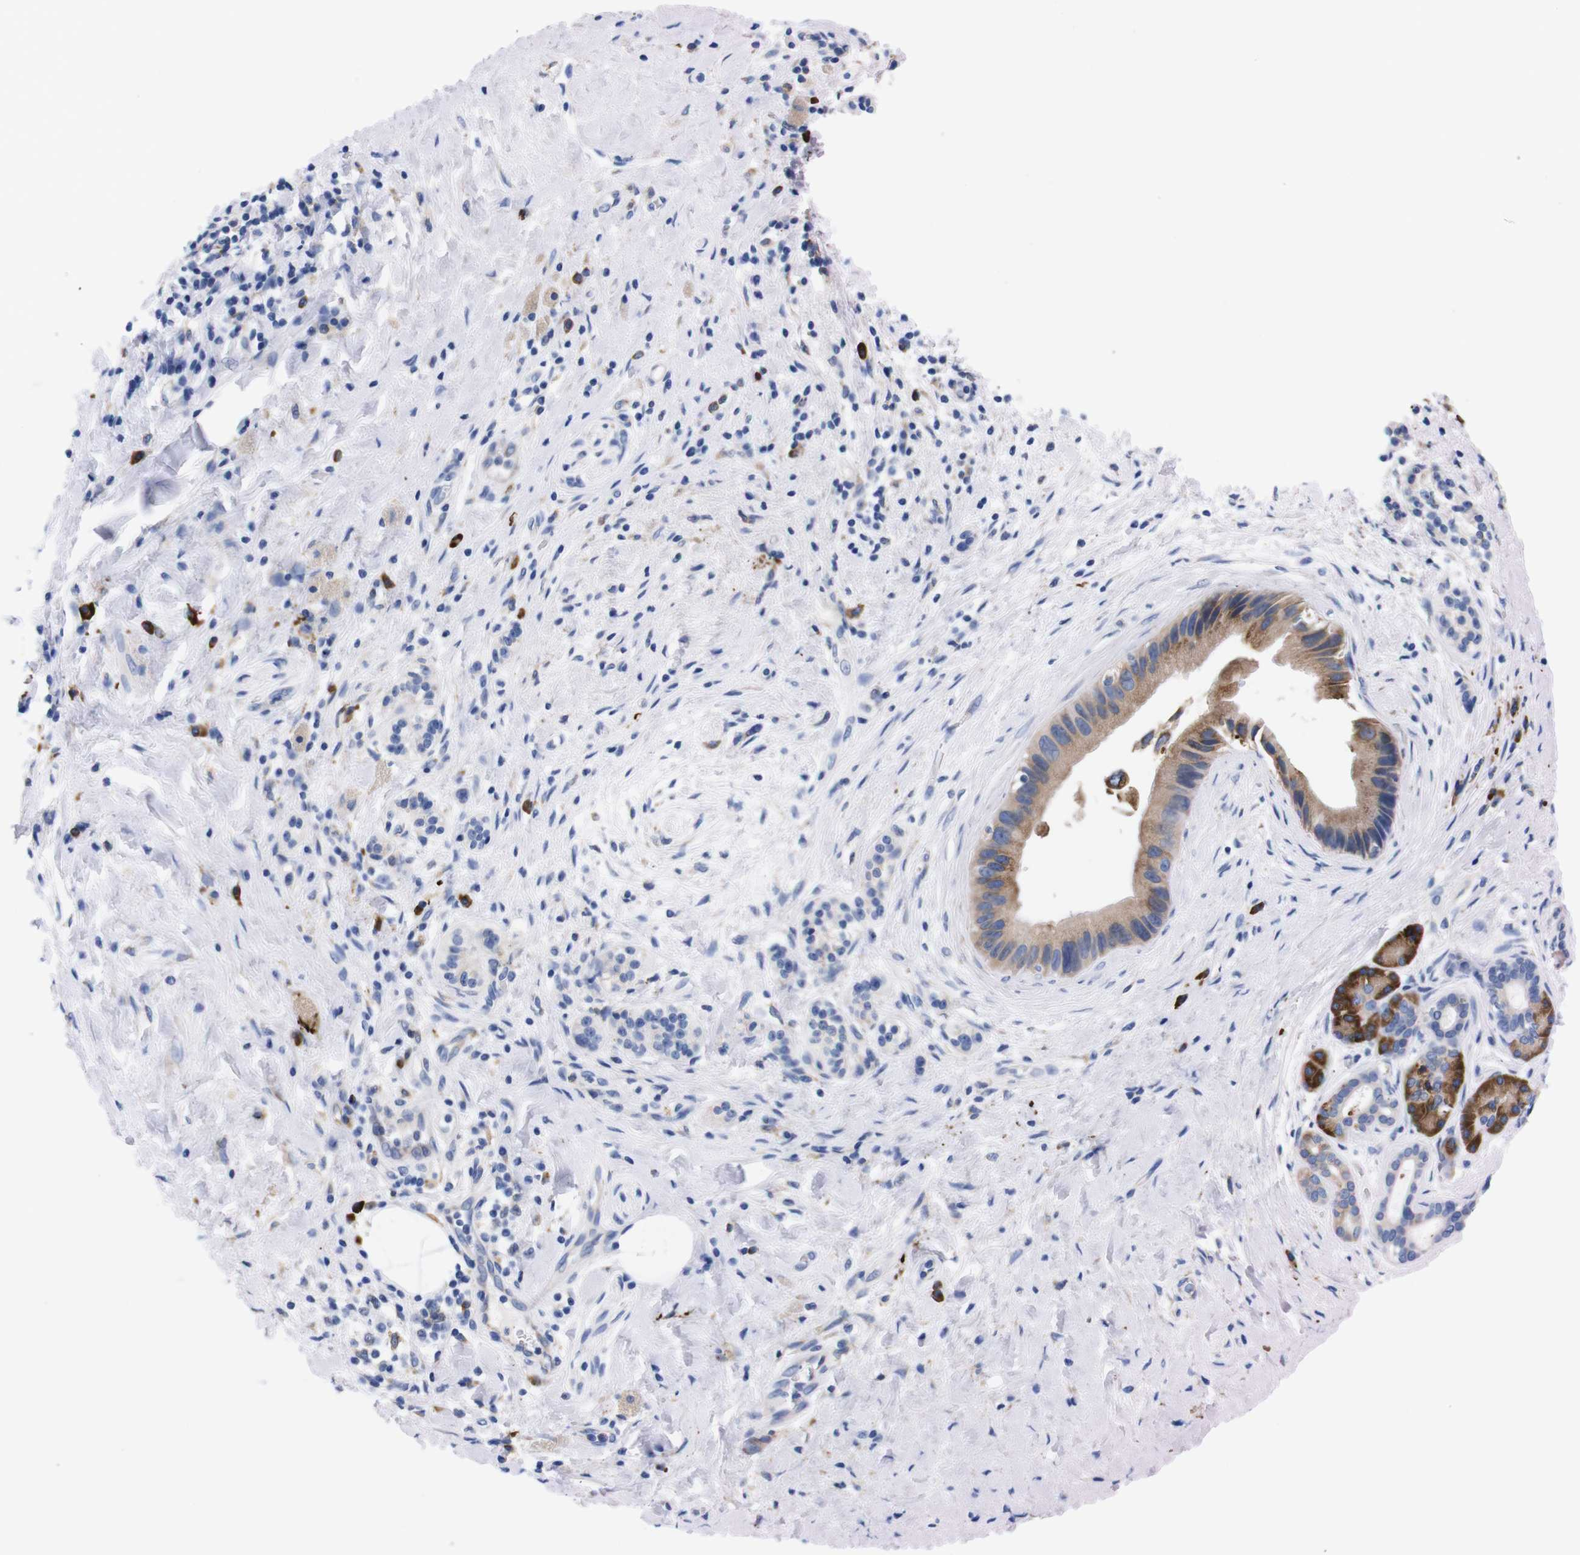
{"staining": {"intensity": "moderate", "quantity": ">75%", "location": "cytoplasmic/membranous"}, "tissue": "pancreatic cancer", "cell_type": "Tumor cells", "image_type": "cancer", "snomed": [{"axis": "morphology", "description": "Adenocarcinoma, NOS"}, {"axis": "topography", "description": "Pancreas"}], "caption": "The photomicrograph demonstrates a brown stain indicating the presence of a protein in the cytoplasmic/membranous of tumor cells in adenocarcinoma (pancreatic).", "gene": "NEBL", "patient": {"sex": "male", "age": 55}}